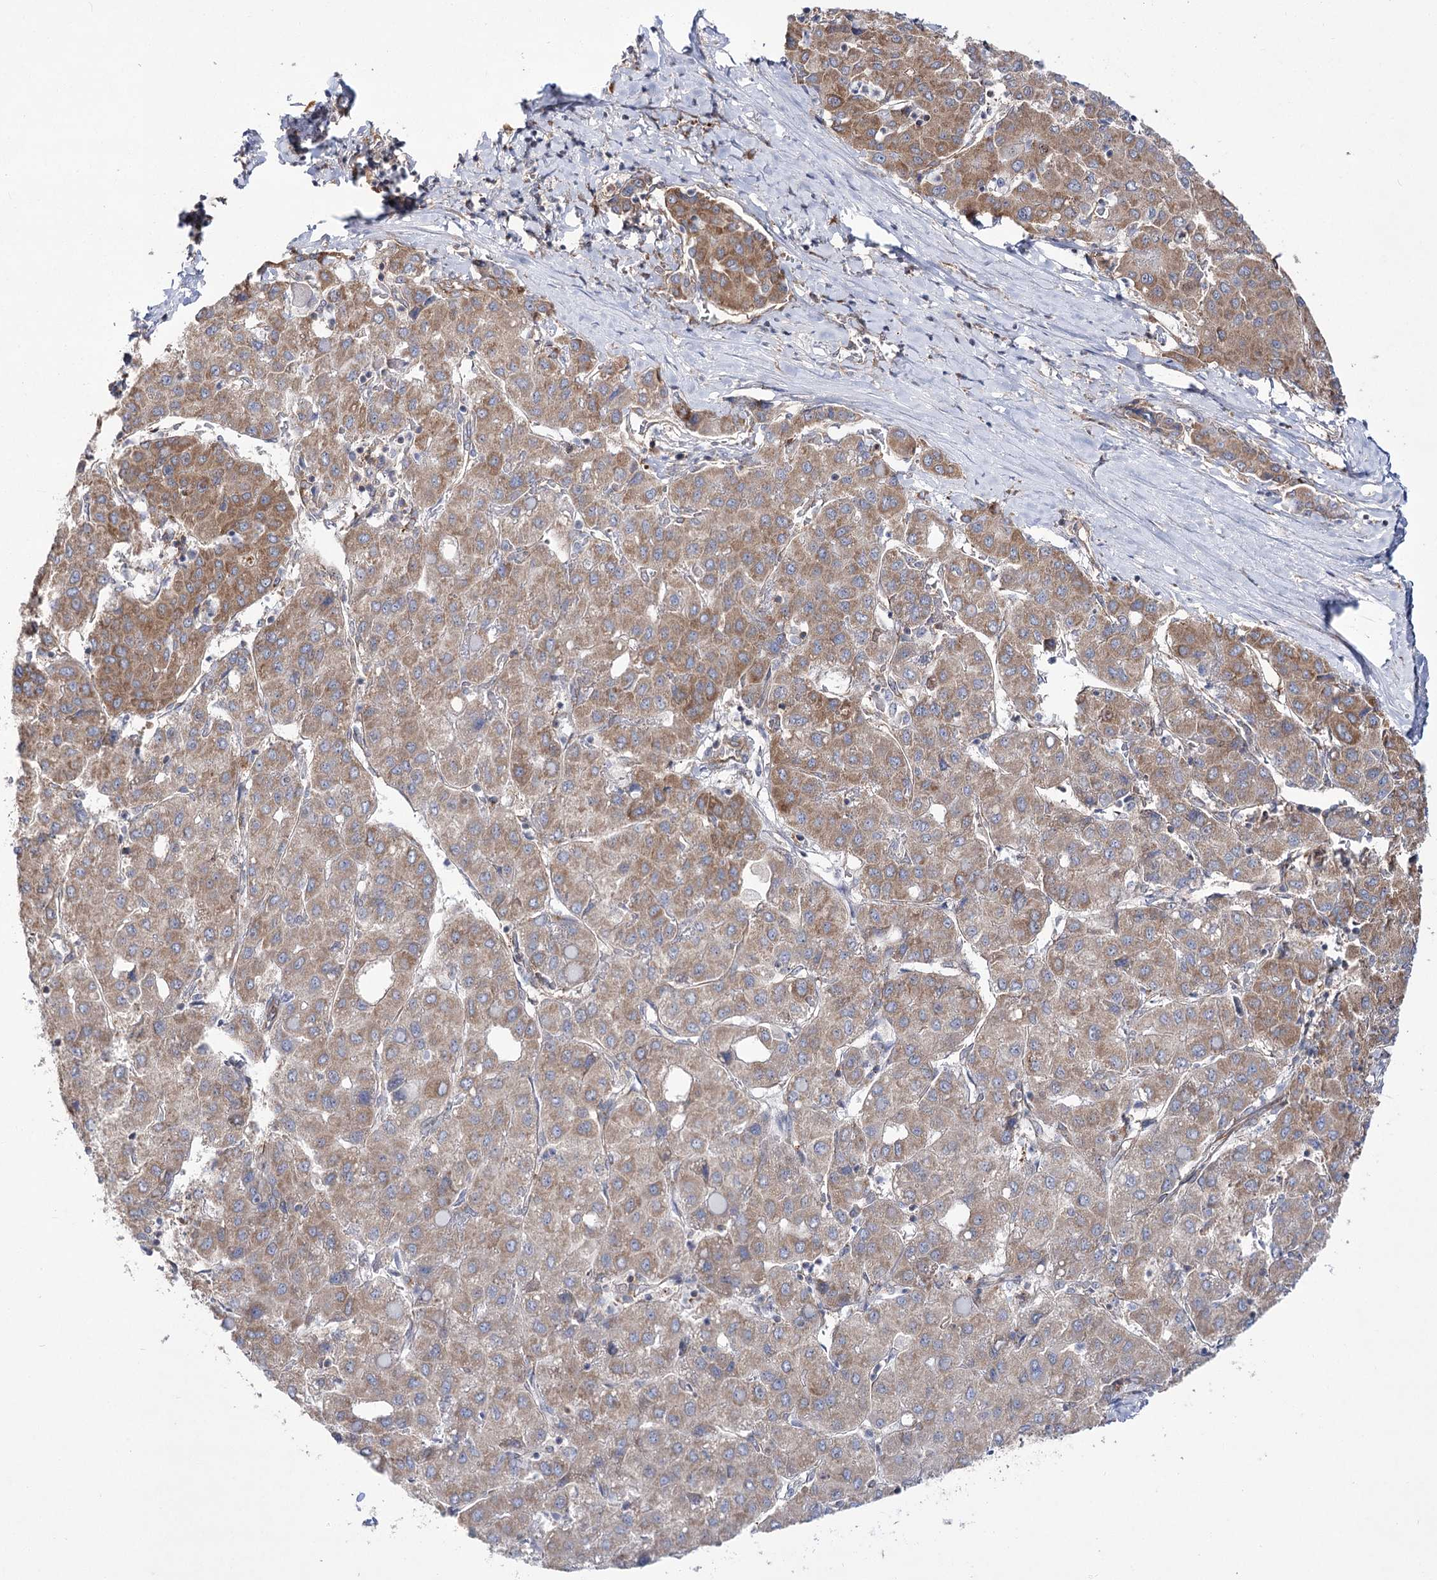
{"staining": {"intensity": "strong", "quantity": "25%-75%", "location": "cytoplasmic/membranous"}, "tissue": "liver cancer", "cell_type": "Tumor cells", "image_type": "cancer", "snomed": [{"axis": "morphology", "description": "Carcinoma, Hepatocellular, NOS"}, {"axis": "topography", "description": "Liver"}], "caption": "Protein analysis of liver hepatocellular carcinoma tissue reveals strong cytoplasmic/membranous positivity in about 25%-75% of tumor cells.", "gene": "VWA2", "patient": {"sex": "male", "age": 65}}